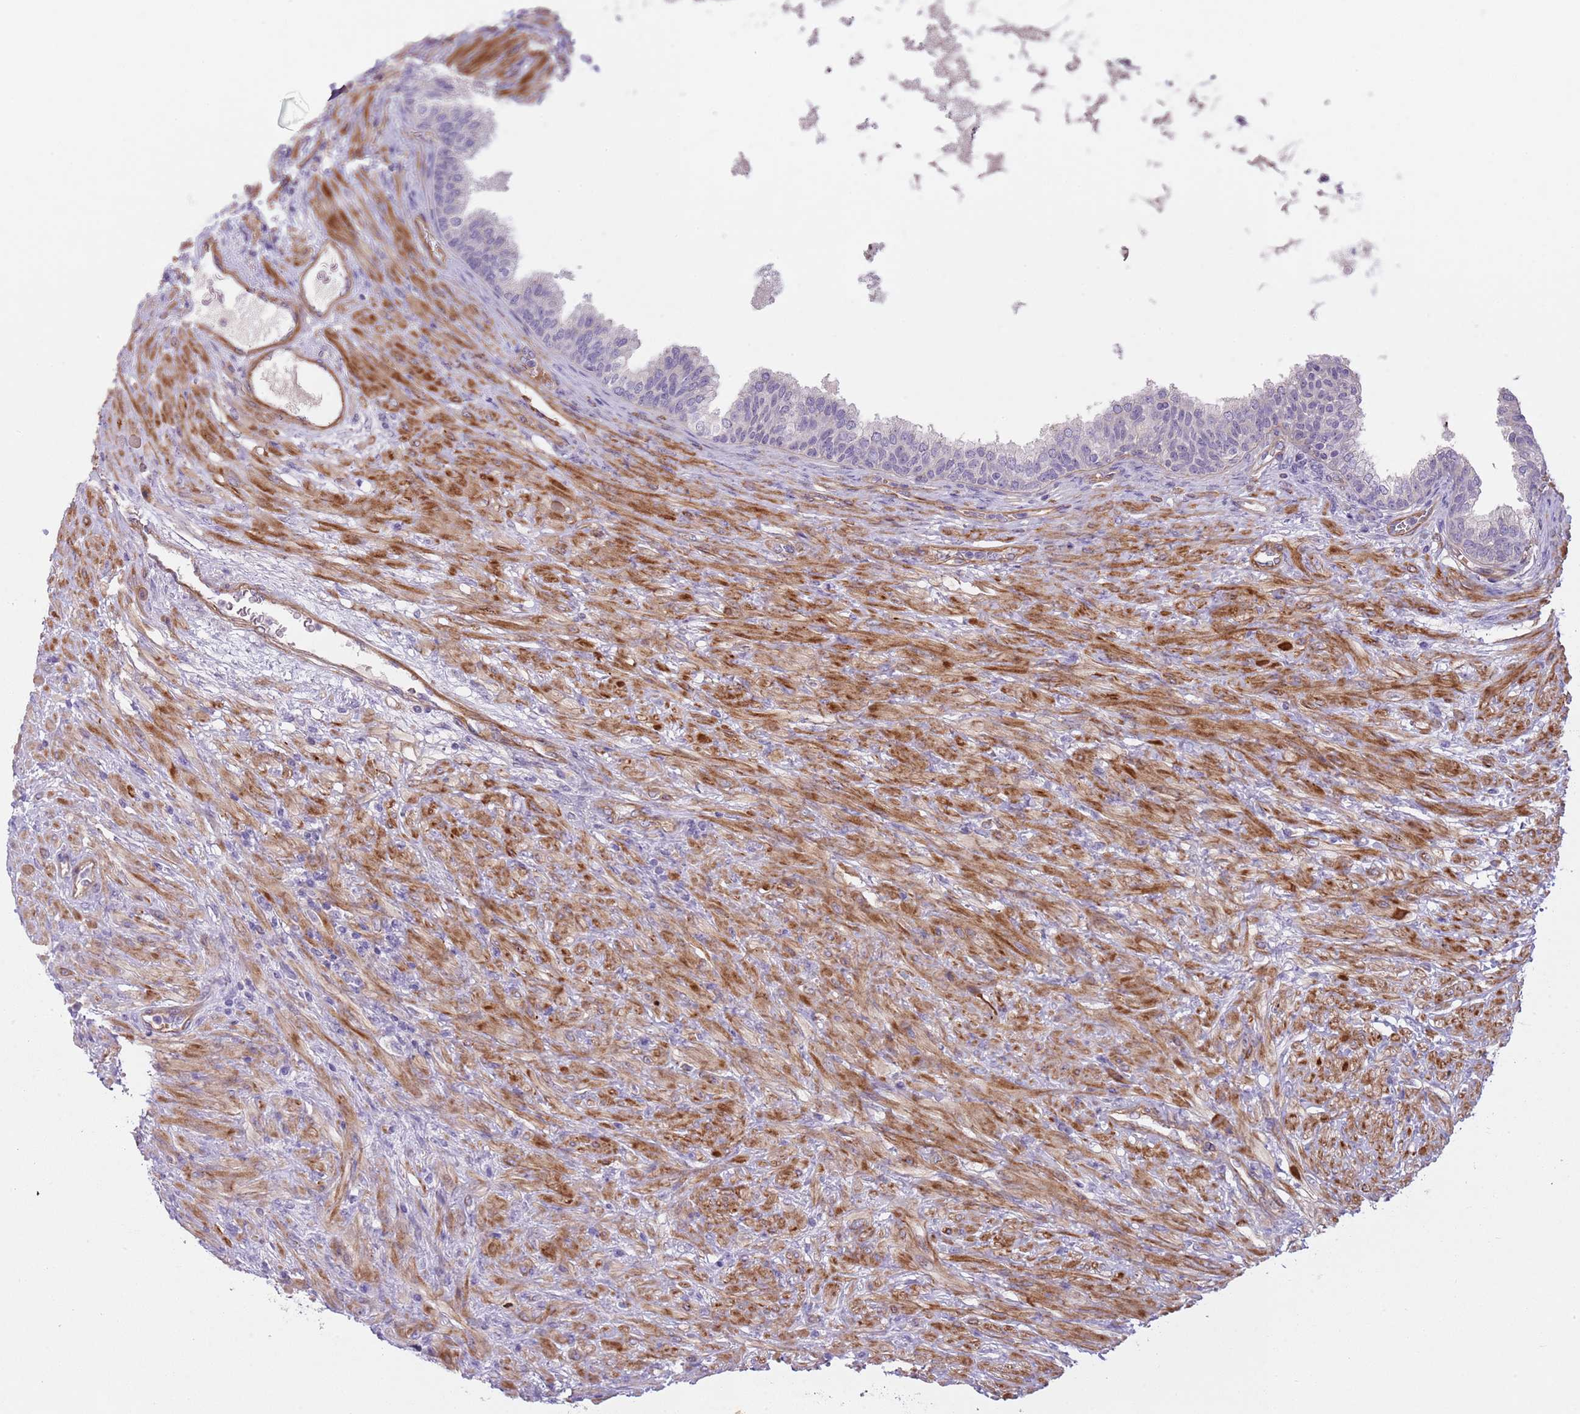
{"staining": {"intensity": "negative", "quantity": "none", "location": "none"}, "tissue": "prostate", "cell_type": "Glandular cells", "image_type": "normal", "snomed": [{"axis": "morphology", "description": "Normal tissue, NOS"}, {"axis": "topography", "description": "Prostate"}], "caption": "Immunohistochemistry of normal human prostate shows no staining in glandular cells.", "gene": "TINAGL1", "patient": {"sex": "male", "age": 76}}